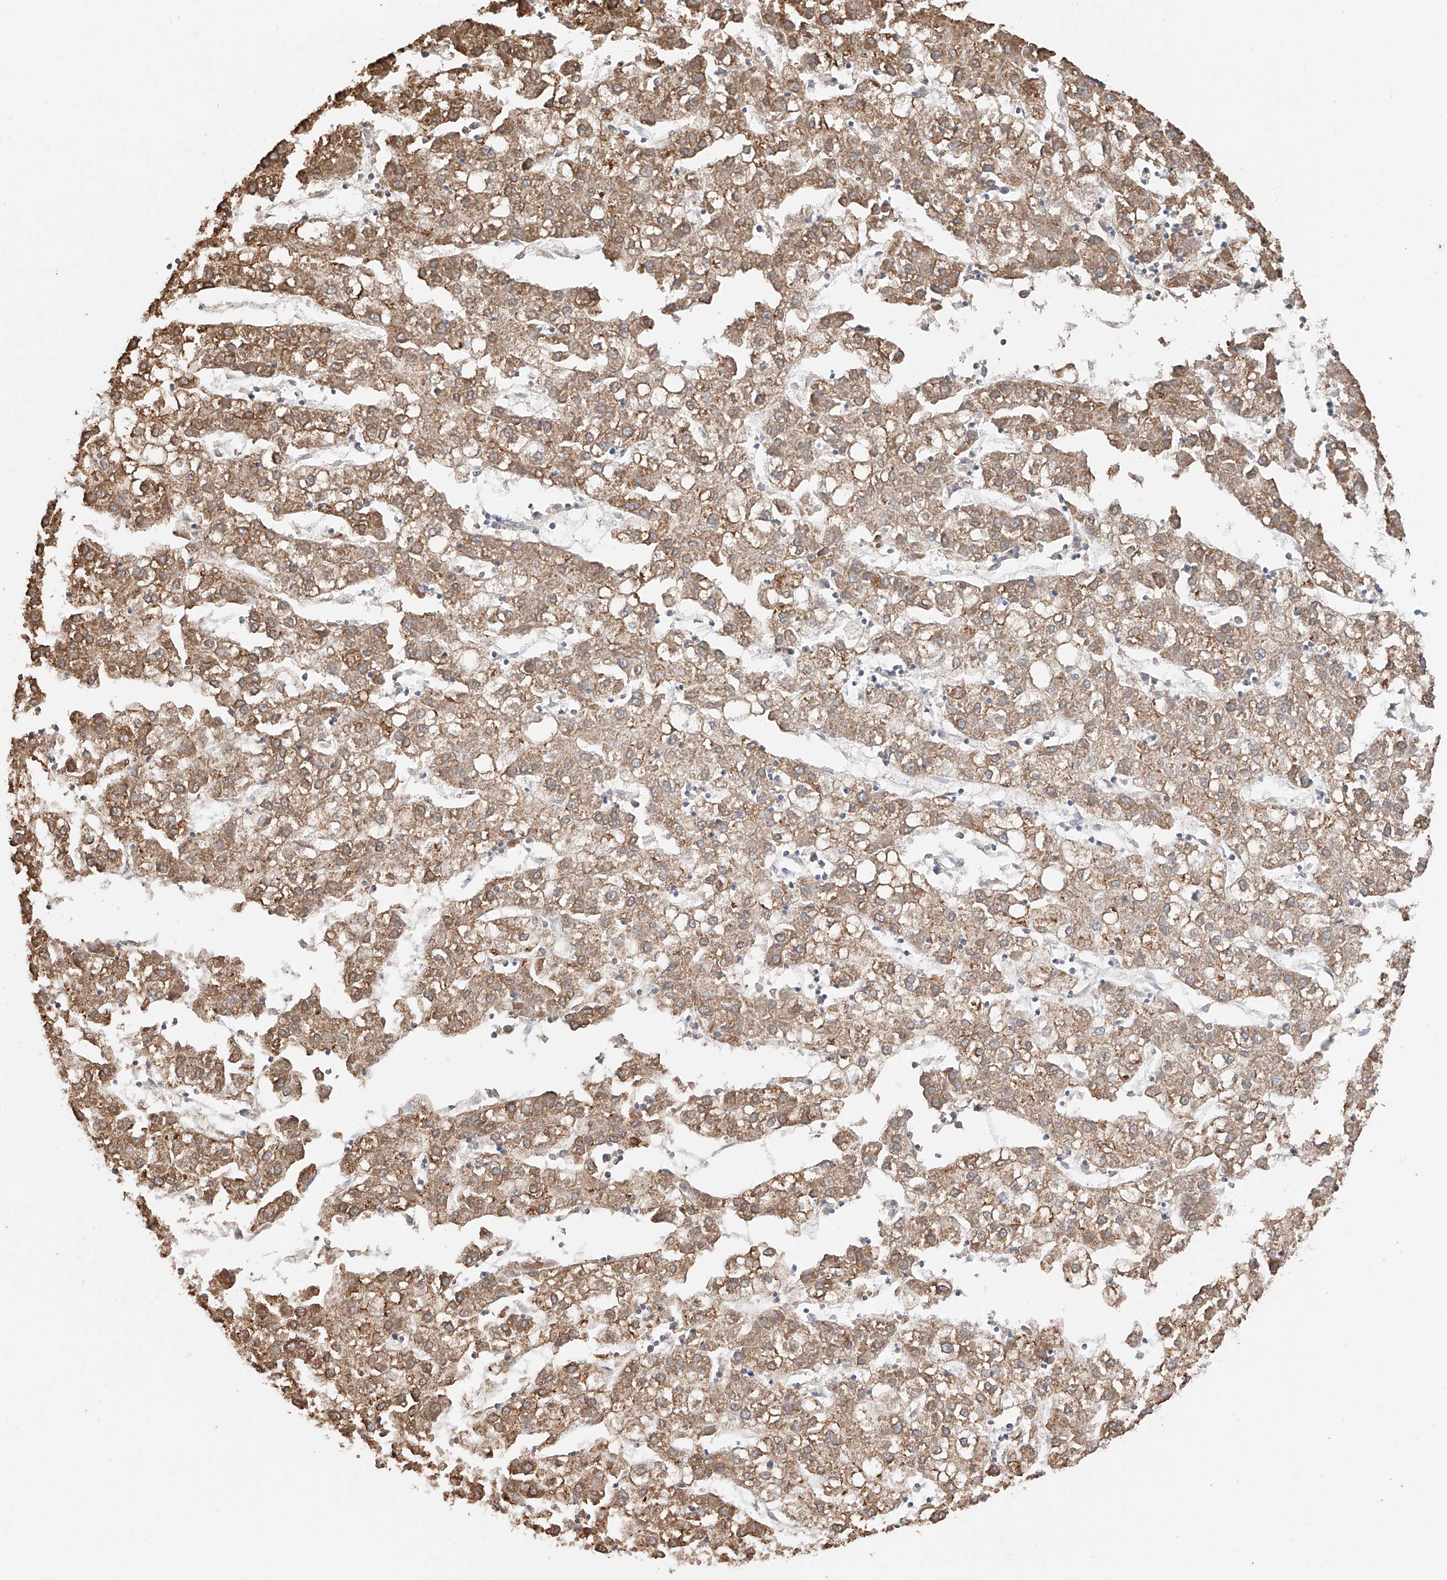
{"staining": {"intensity": "moderate", "quantity": ">75%", "location": "cytoplasmic/membranous"}, "tissue": "liver cancer", "cell_type": "Tumor cells", "image_type": "cancer", "snomed": [{"axis": "morphology", "description": "Carcinoma, Hepatocellular, NOS"}, {"axis": "topography", "description": "Liver"}], "caption": "A brown stain highlights moderate cytoplasmic/membranous expression of a protein in hepatocellular carcinoma (liver) tumor cells.", "gene": "IL22RA2", "patient": {"sex": "male", "age": 72}}